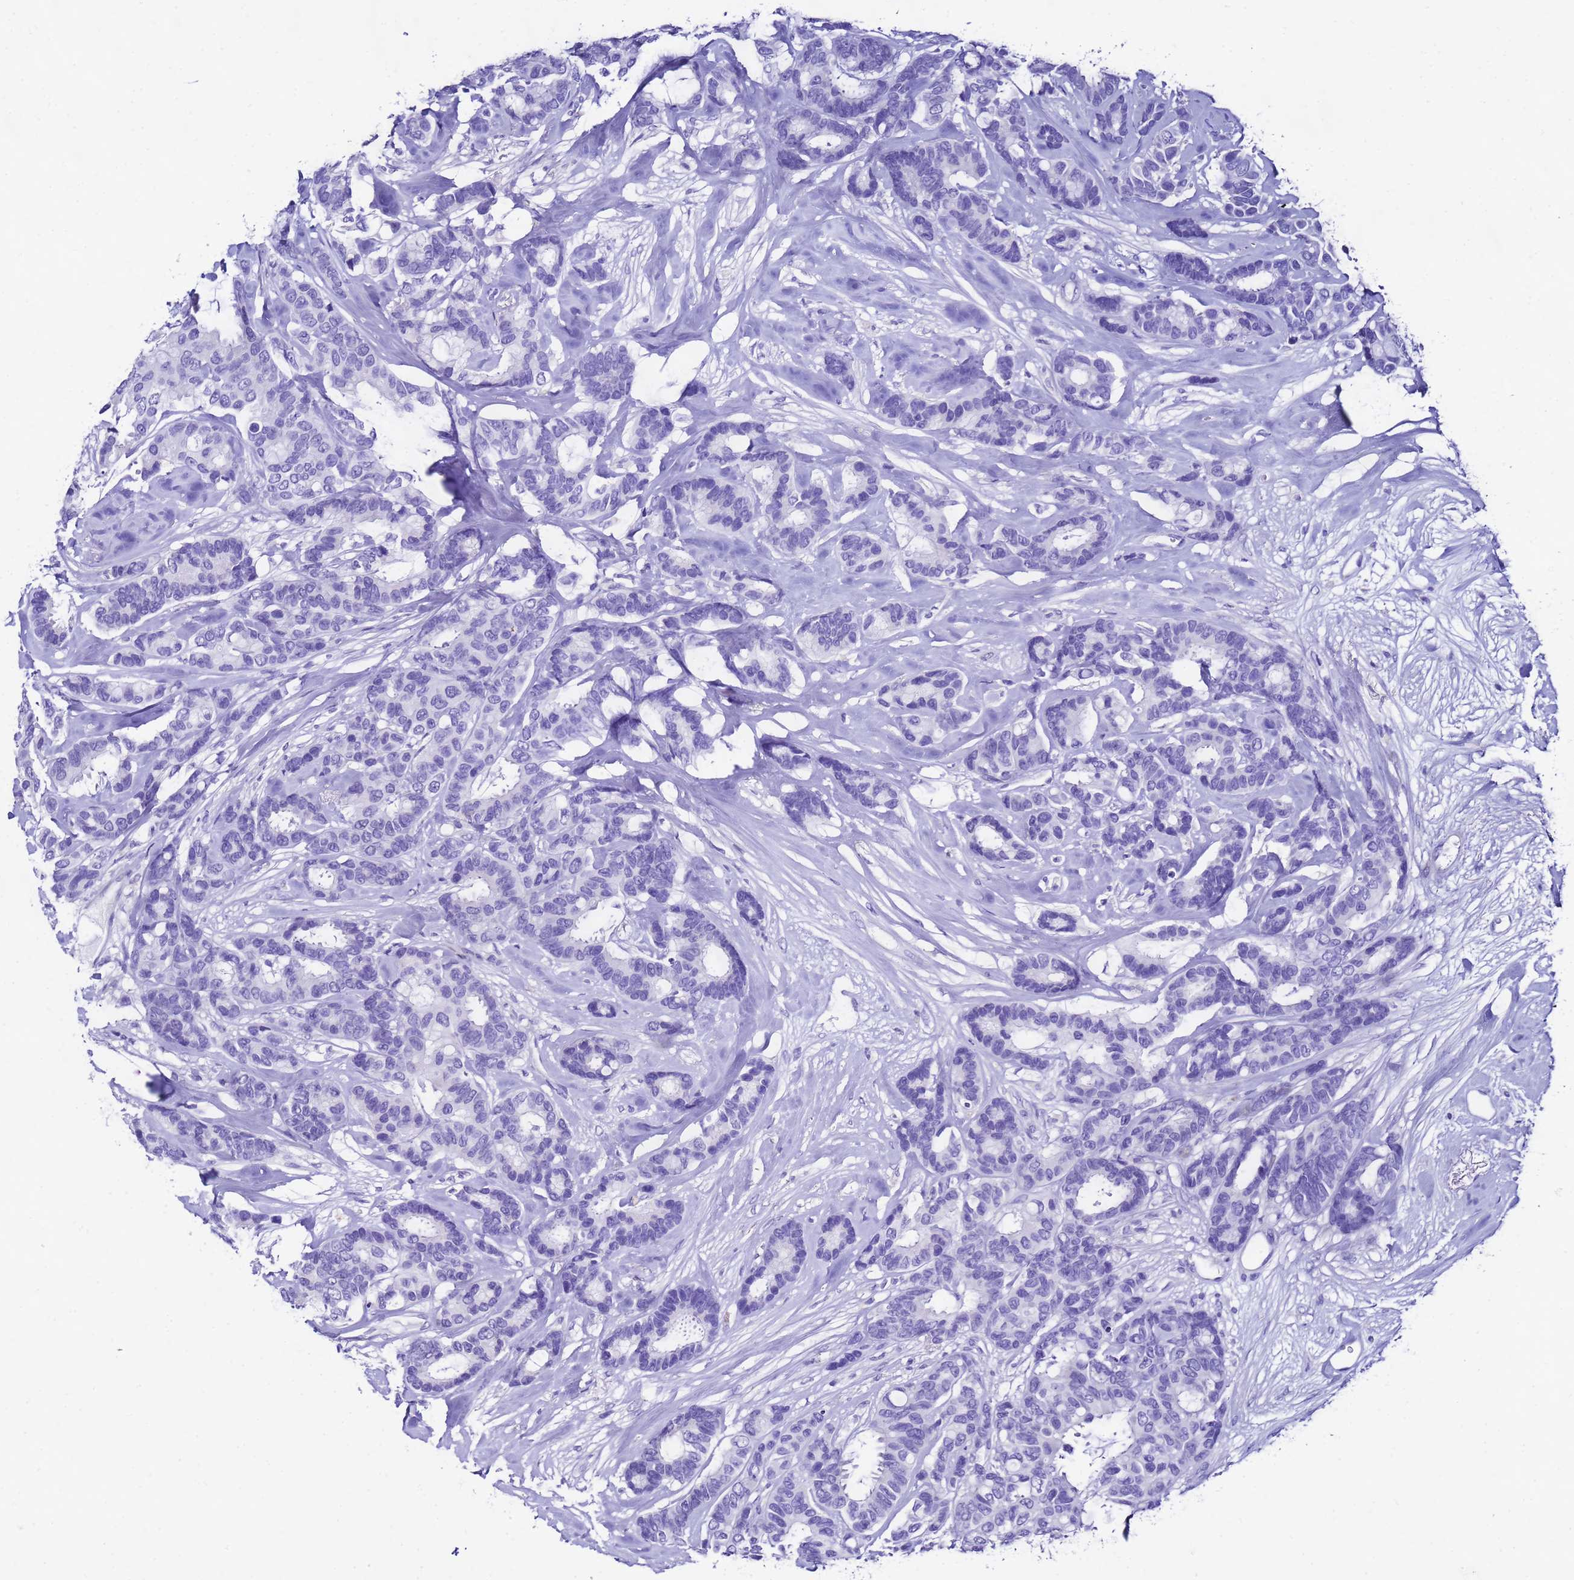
{"staining": {"intensity": "negative", "quantity": "none", "location": "none"}, "tissue": "breast cancer", "cell_type": "Tumor cells", "image_type": "cancer", "snomed": [{"axis": "morphology", "description": "Duct carcinoma"}, {"axis": "topography", "description": "Breast"}], "caption": "DAB immunohistochemical staining of human breast intraductal carcinoma reveals no significant positivity in tumor cells. (DAB IHC visualized using brightfield microscopy, high magnification).", "gene": "UGT2B10", "patient": {"sex": "female", "age": 87}}